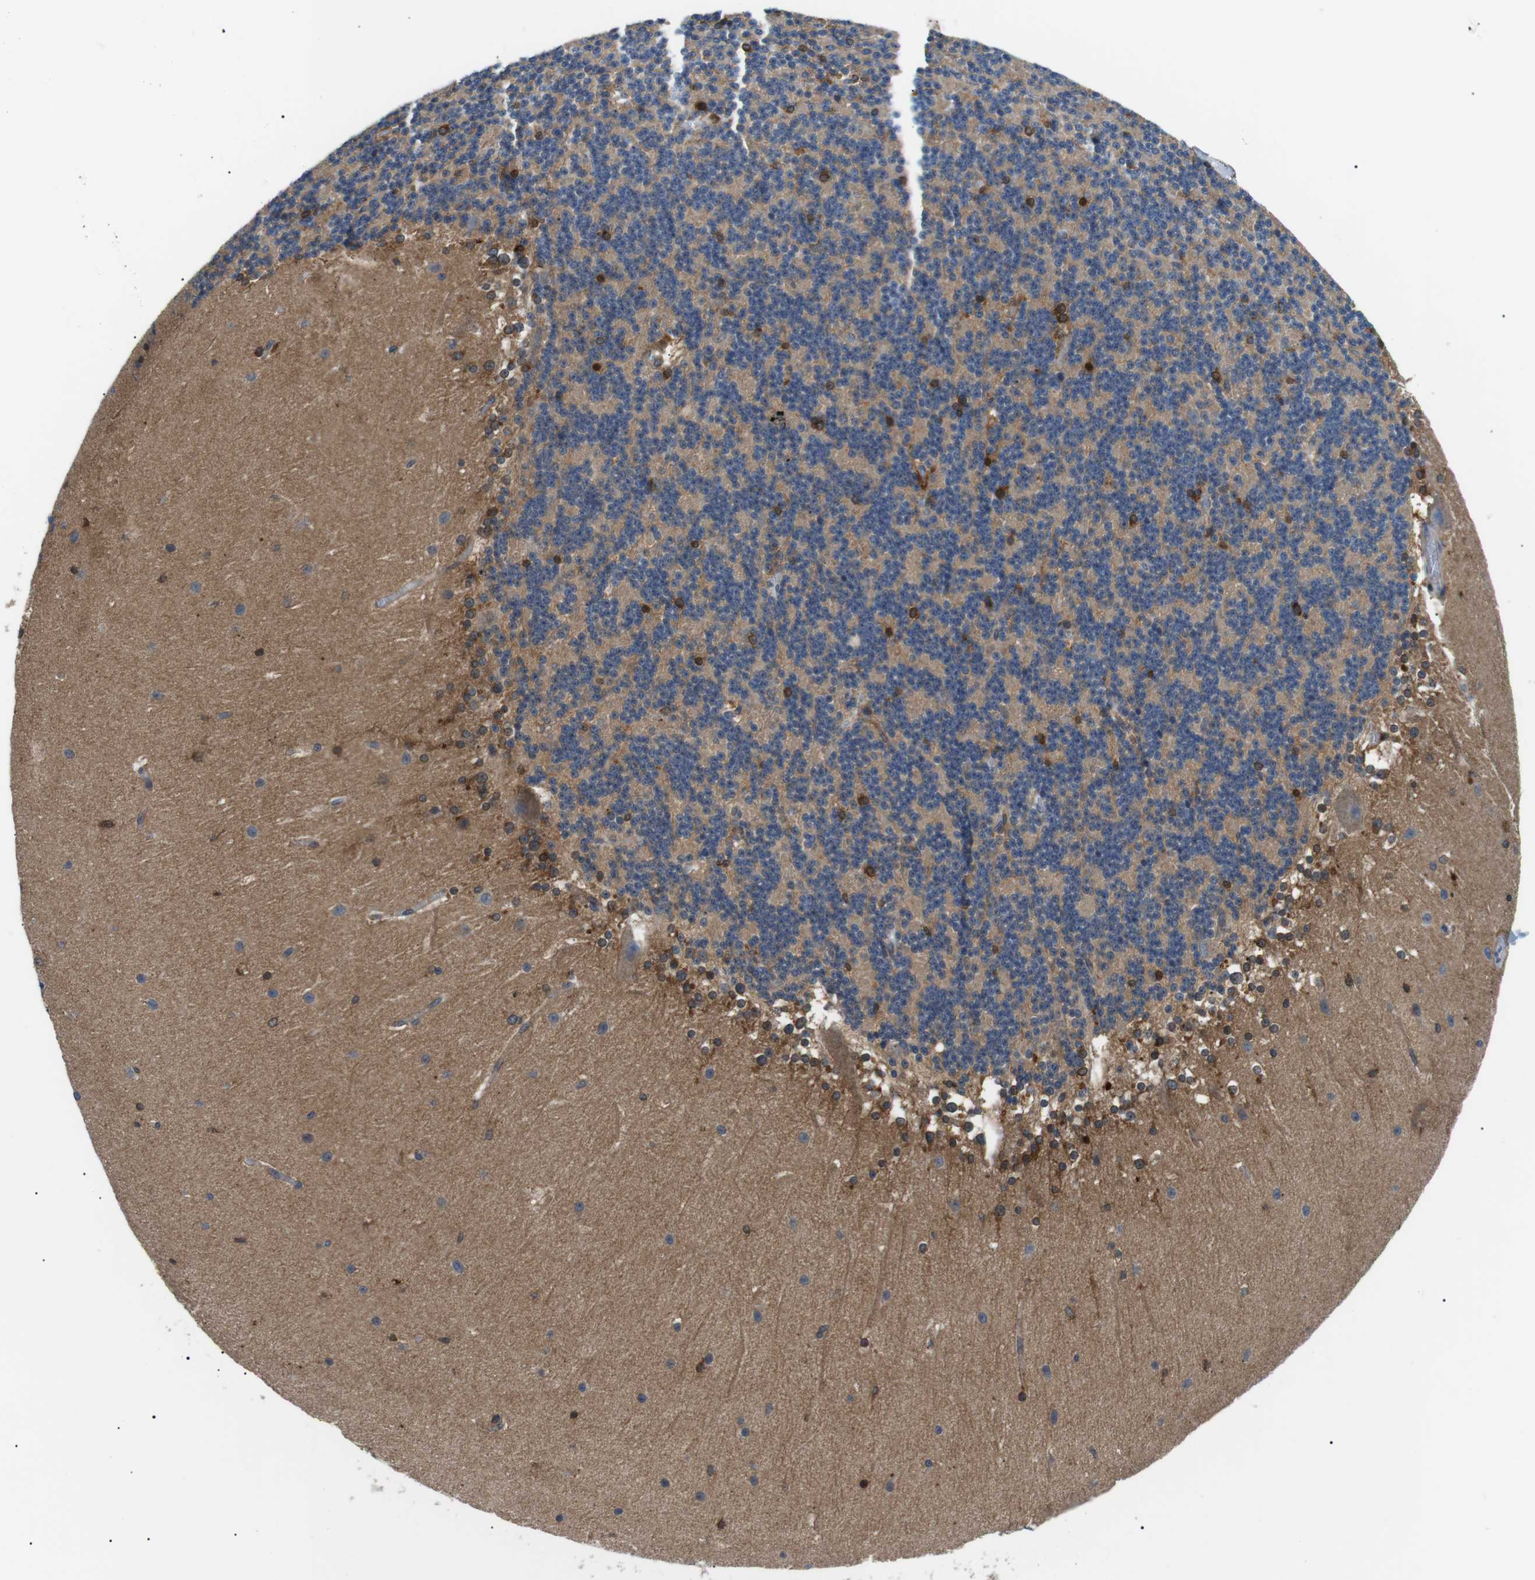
{"staining": {"intensity": "strong", "quantity": "<25%", "location": "cytoplasmic/membranous"}, "tissue": "cerebellum", "cell_type": "Cells in granular layer", "image_type": "normal", "snomed": [{"axis": "morphology", "description": "Normal tissue, NOS"}, {"axis": "topography", "description": "Cerebellum"}], "caption": "IHC (DAB) staining of unremarkable human cerebellum demonstrates strong cytoplasmic/membranous protein positivity in approximately <25% of cells in granular layer.", "gene": "RAB9A", "patient": {"sex": "female", "age": 19}}